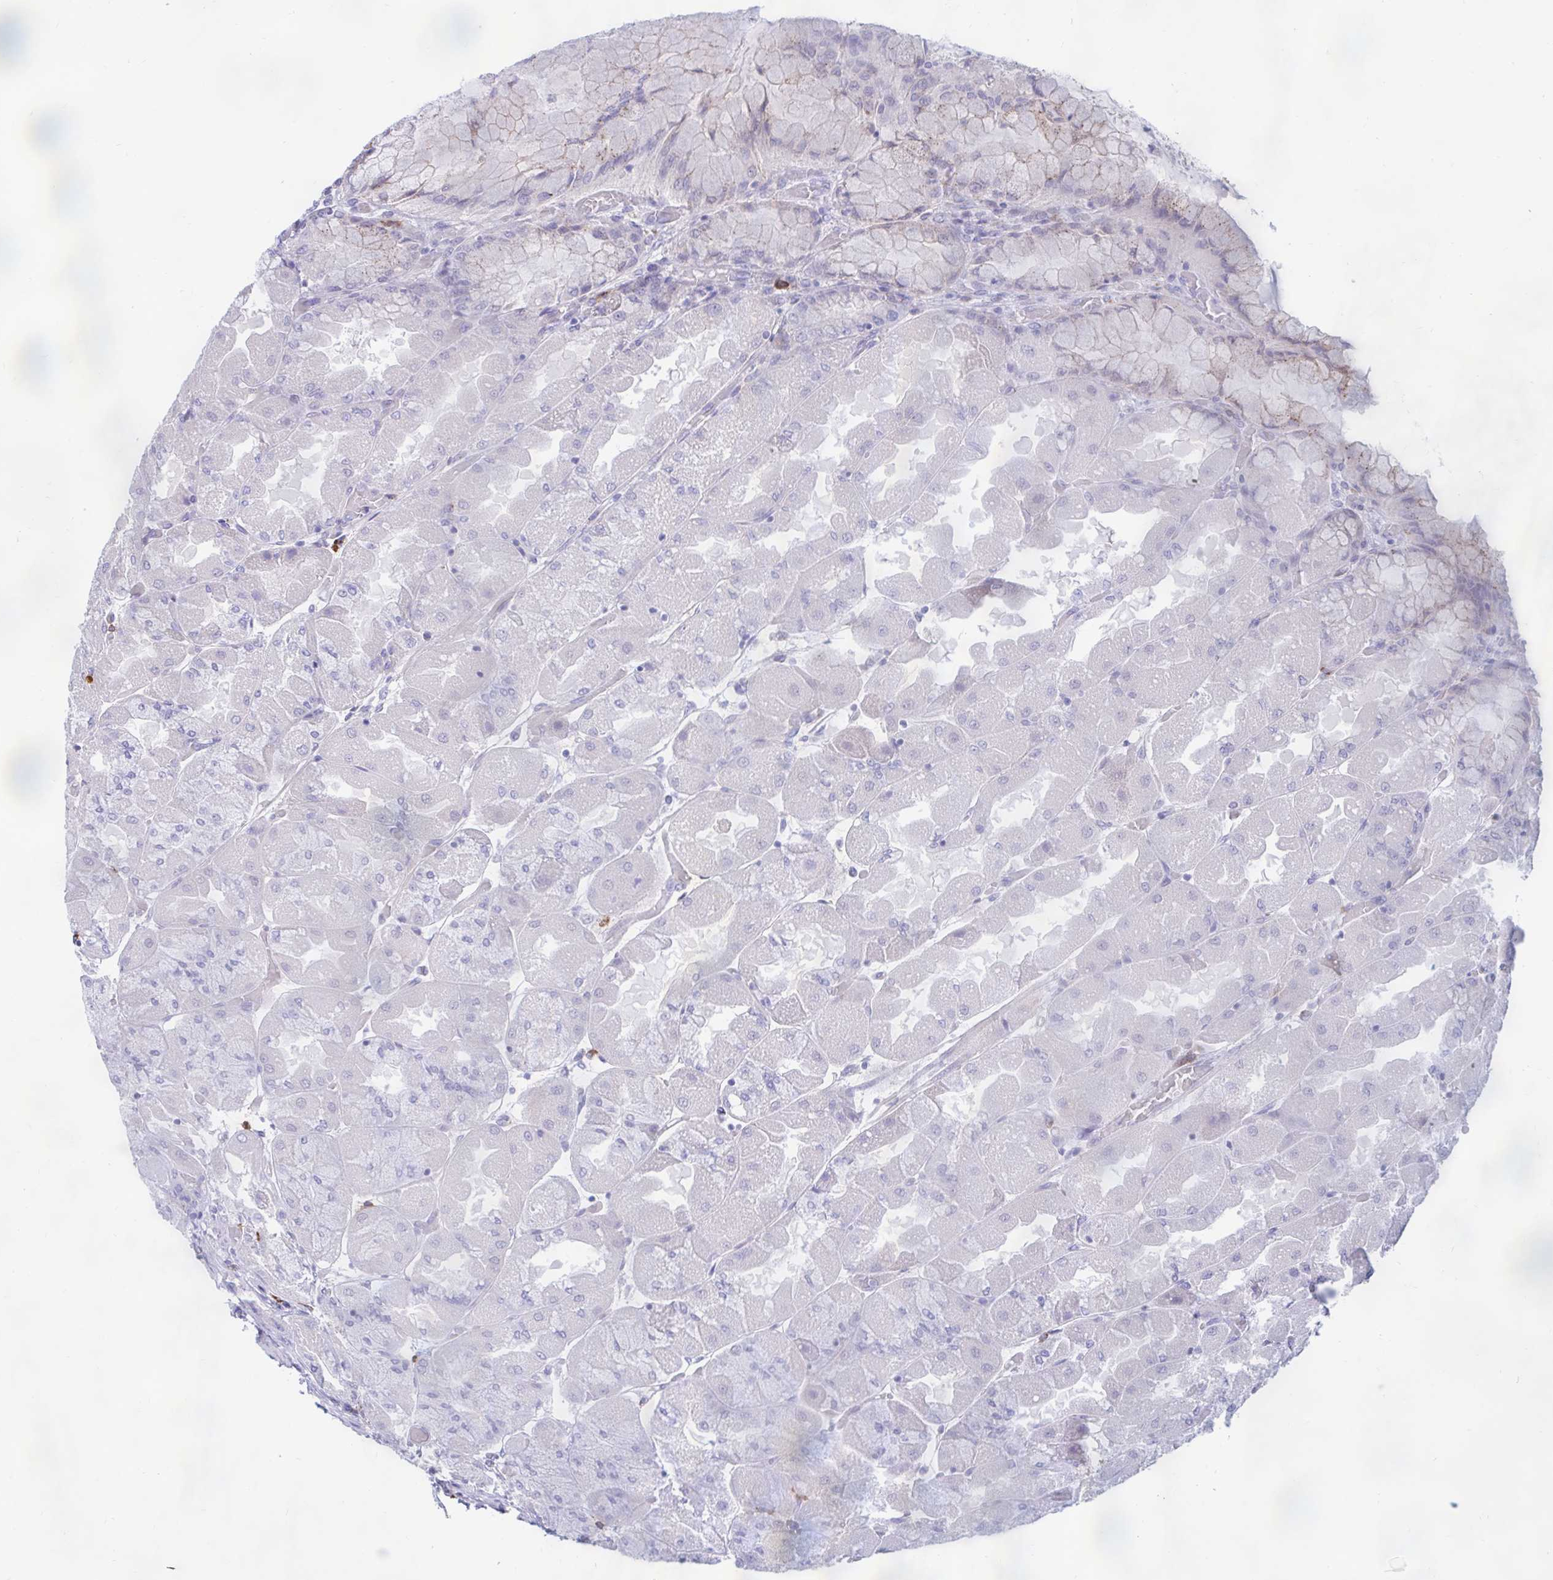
{"staining": {"intensity": "negative", "quantity": "none", "location": "none"}, "tissue": "stomach", "cell_type": "Glandular cells", "image_type": "normal", "snomed": [{"axis": "morphology", "description": "Normal tissue, NOS"}, {"axis": "topography", "description": "Stomach"}], "caption": "IHC micrograph of benign human stomach stained for a protein (brown), which exhibits no staining in glandular cells.", "gene": "FAM219B", "patient": {"sex": "female", "age": 61}}